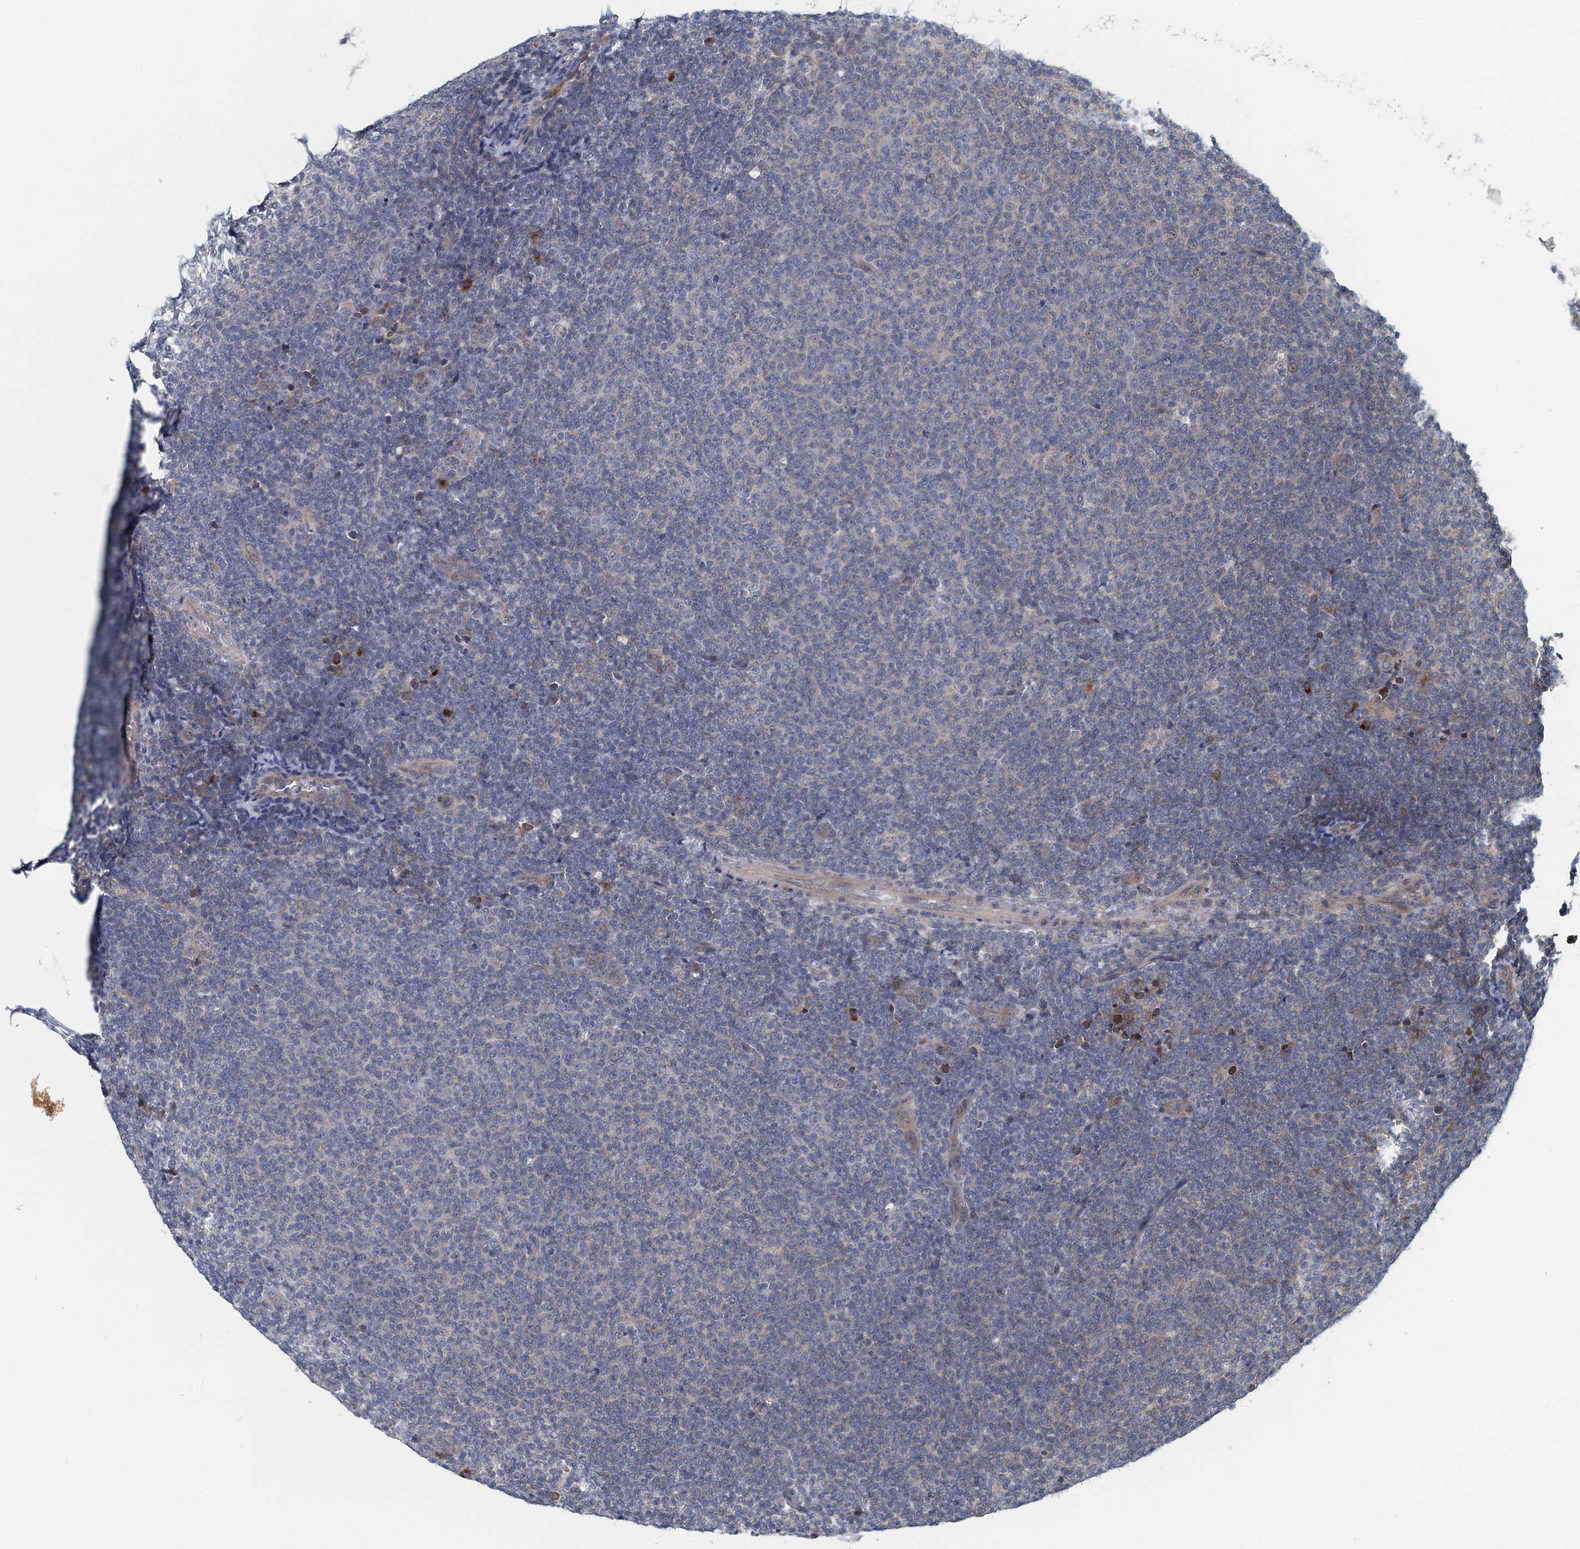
{"staining": {"intensity": "negative", "quantity": "none", "location": "none"}, "tissue": "lymphoma", "cell_type": "Tumor cells", "image_type": "cancer", "snomed": [{"axis": "morphology", "description": "Malignant lymphoma, non-Hodgkin's type, Low grade"}, {"axis": "topography", "description": "Lymph node"}], "caption": "Lymphoma stained for a protein using immunohistochemistry reveals no staining tumor cells.", "gene": "ALG2", "patient": {"sex": "male", "age": 66}}